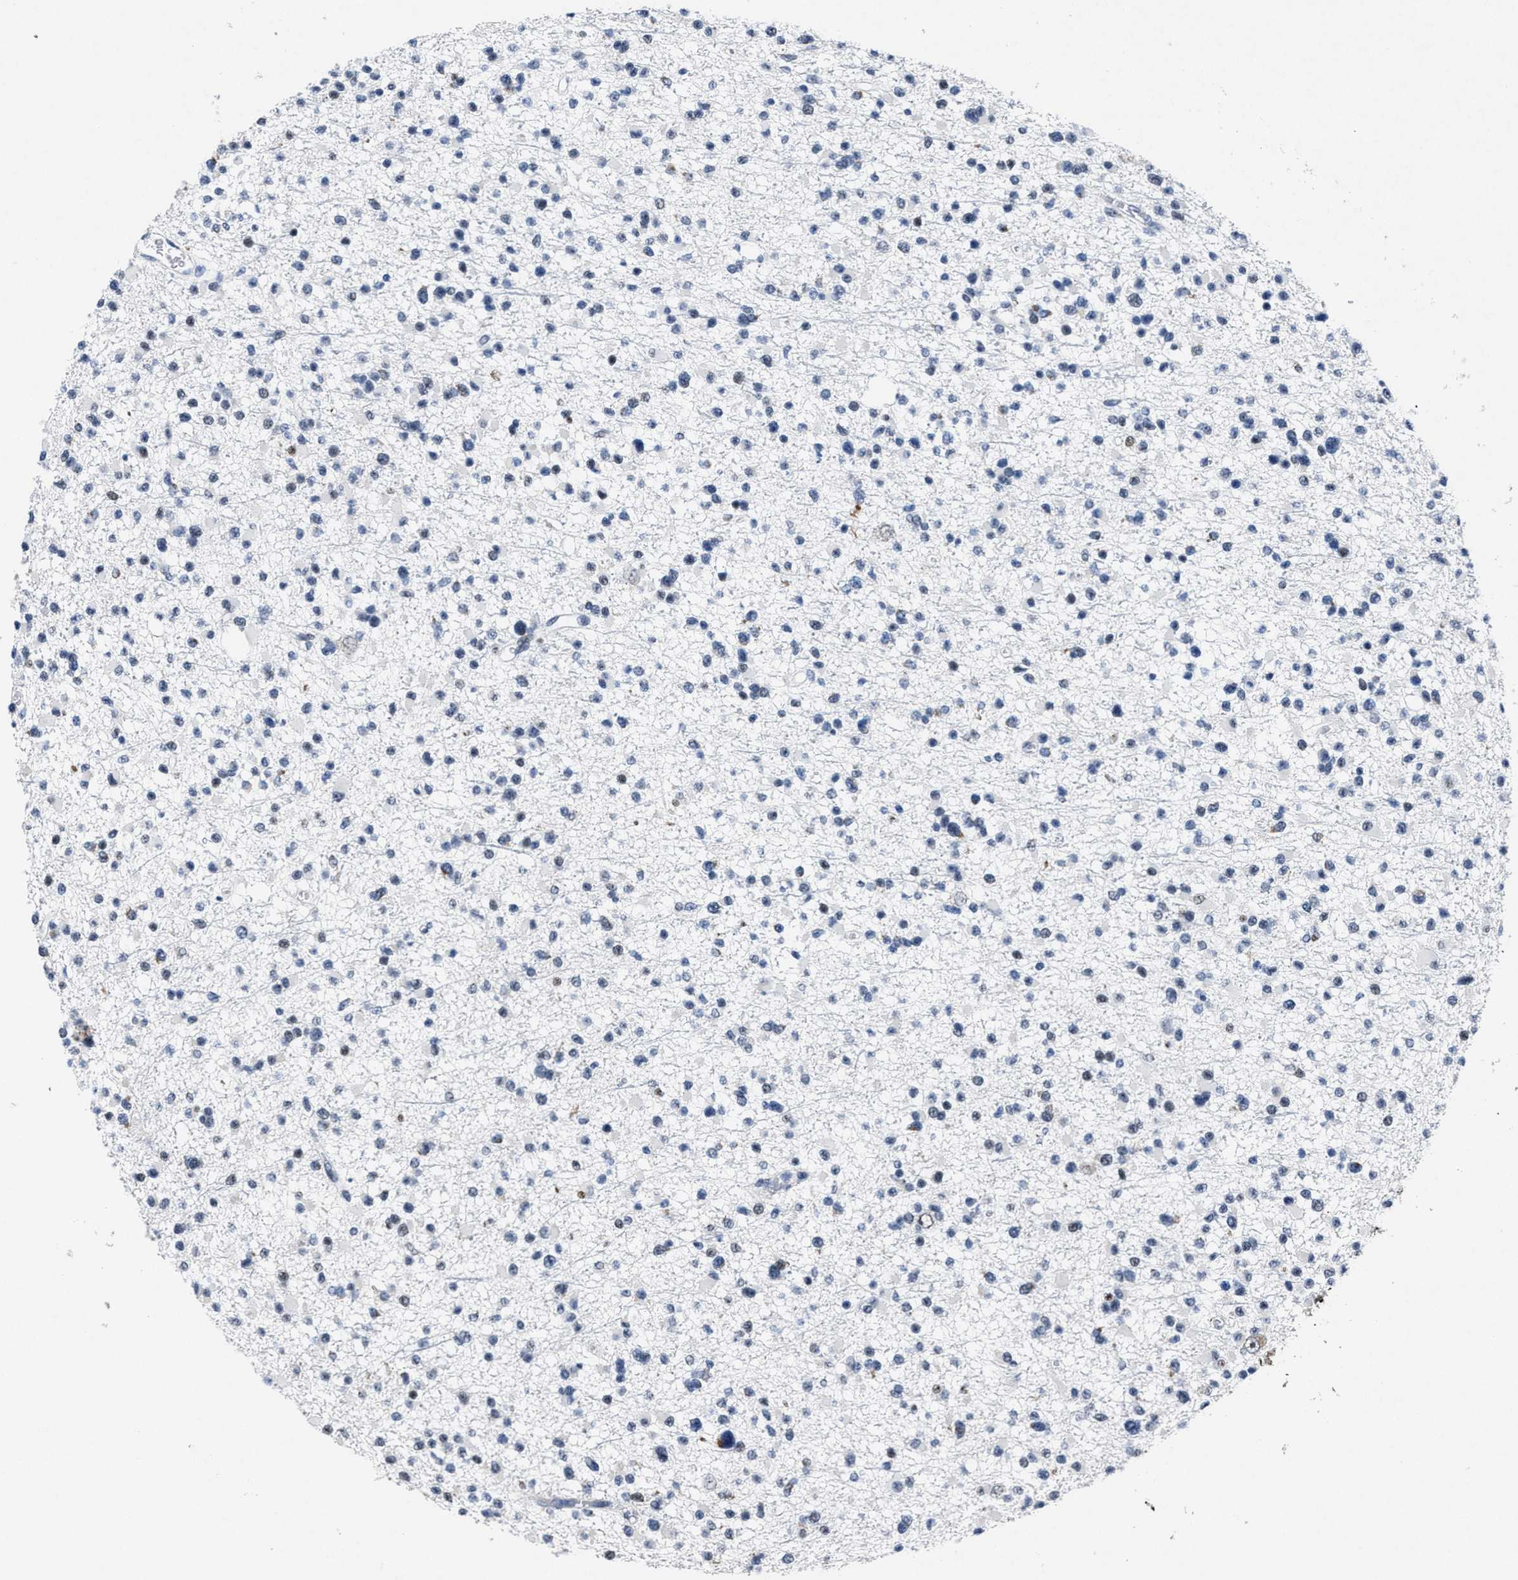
{"staining": {"intensity": "negative", "quantity": "none", "location": "none"}, "tissue": "glioma", "cell_type": "Tumor cells", "image_type": "cancer", "snomed": [{"axis": "morphology", "description": "Glioma, malignant, Low grade"}, {"axis": "topography", "description": "Brain"}], "caption": "Protein analysis of glioma displays no significant positivity in tumor cells. The staining was performed using DAB to visualize the protein expression in brown, while the nuclei were stained in blue with hematoxylin (Magnification: 20x).", "gene": "ID3", "patient": {"sex": "female", "age": 22}}